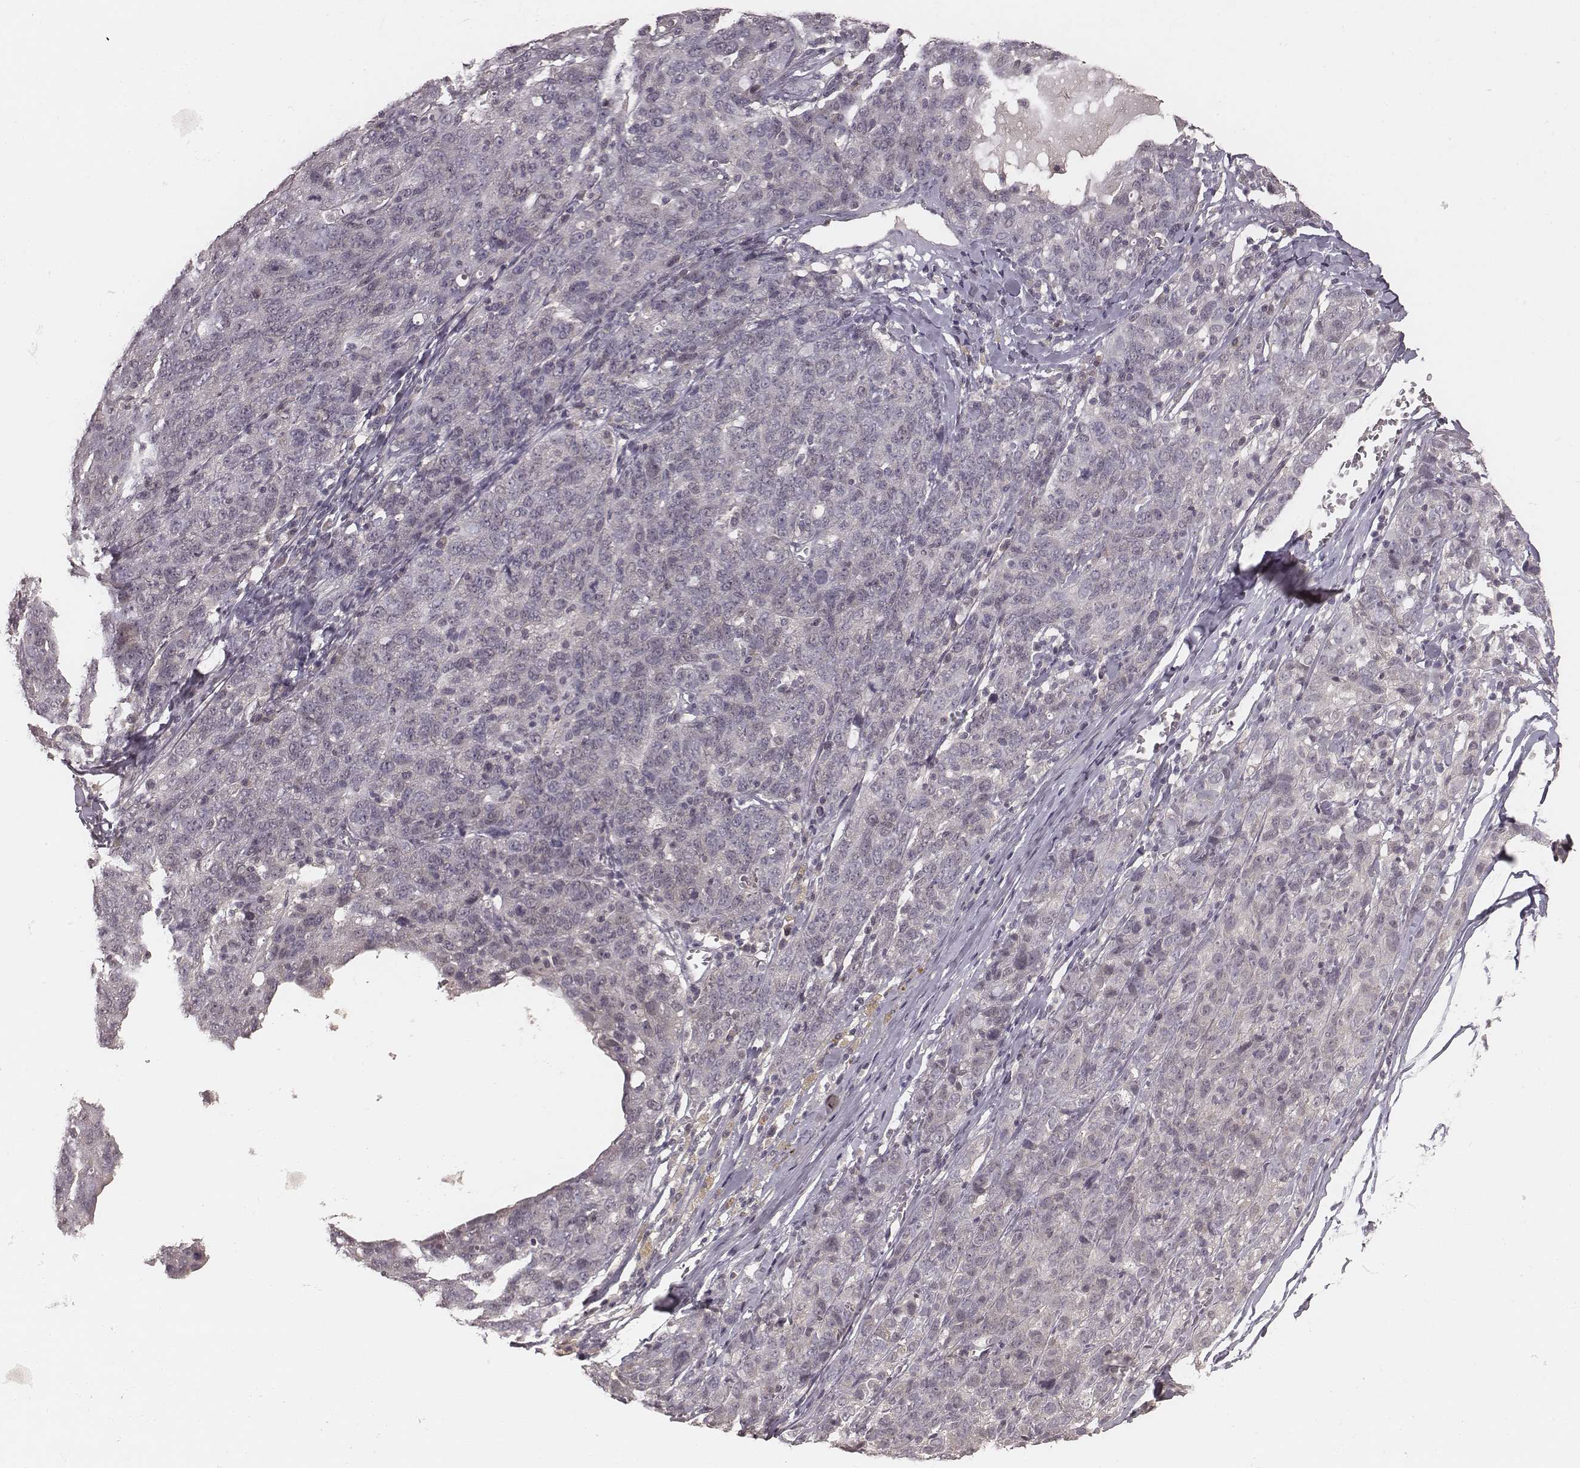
{"staining": {"intensity": "negative", "quantity": "none", "location": "none"}, "tissue": "ovarian cancer", "cell_type": "Tumor cells", "image_type": "cancer", "snomed": [{"axis": "morphology", "description": "Cystadenocarcinoma, serous, NOS"}, {"axis": "topography", "description": "Ovary"}], "caption": "An IHC photomicrograph of serous cystadenocarcinoma (ovarian) is shown. There is no staining in tumor cells of serous cystadenocarcinoma (ovarian).", "gene": "LY6K", "patient": {"sex": "female", "age": 71}}